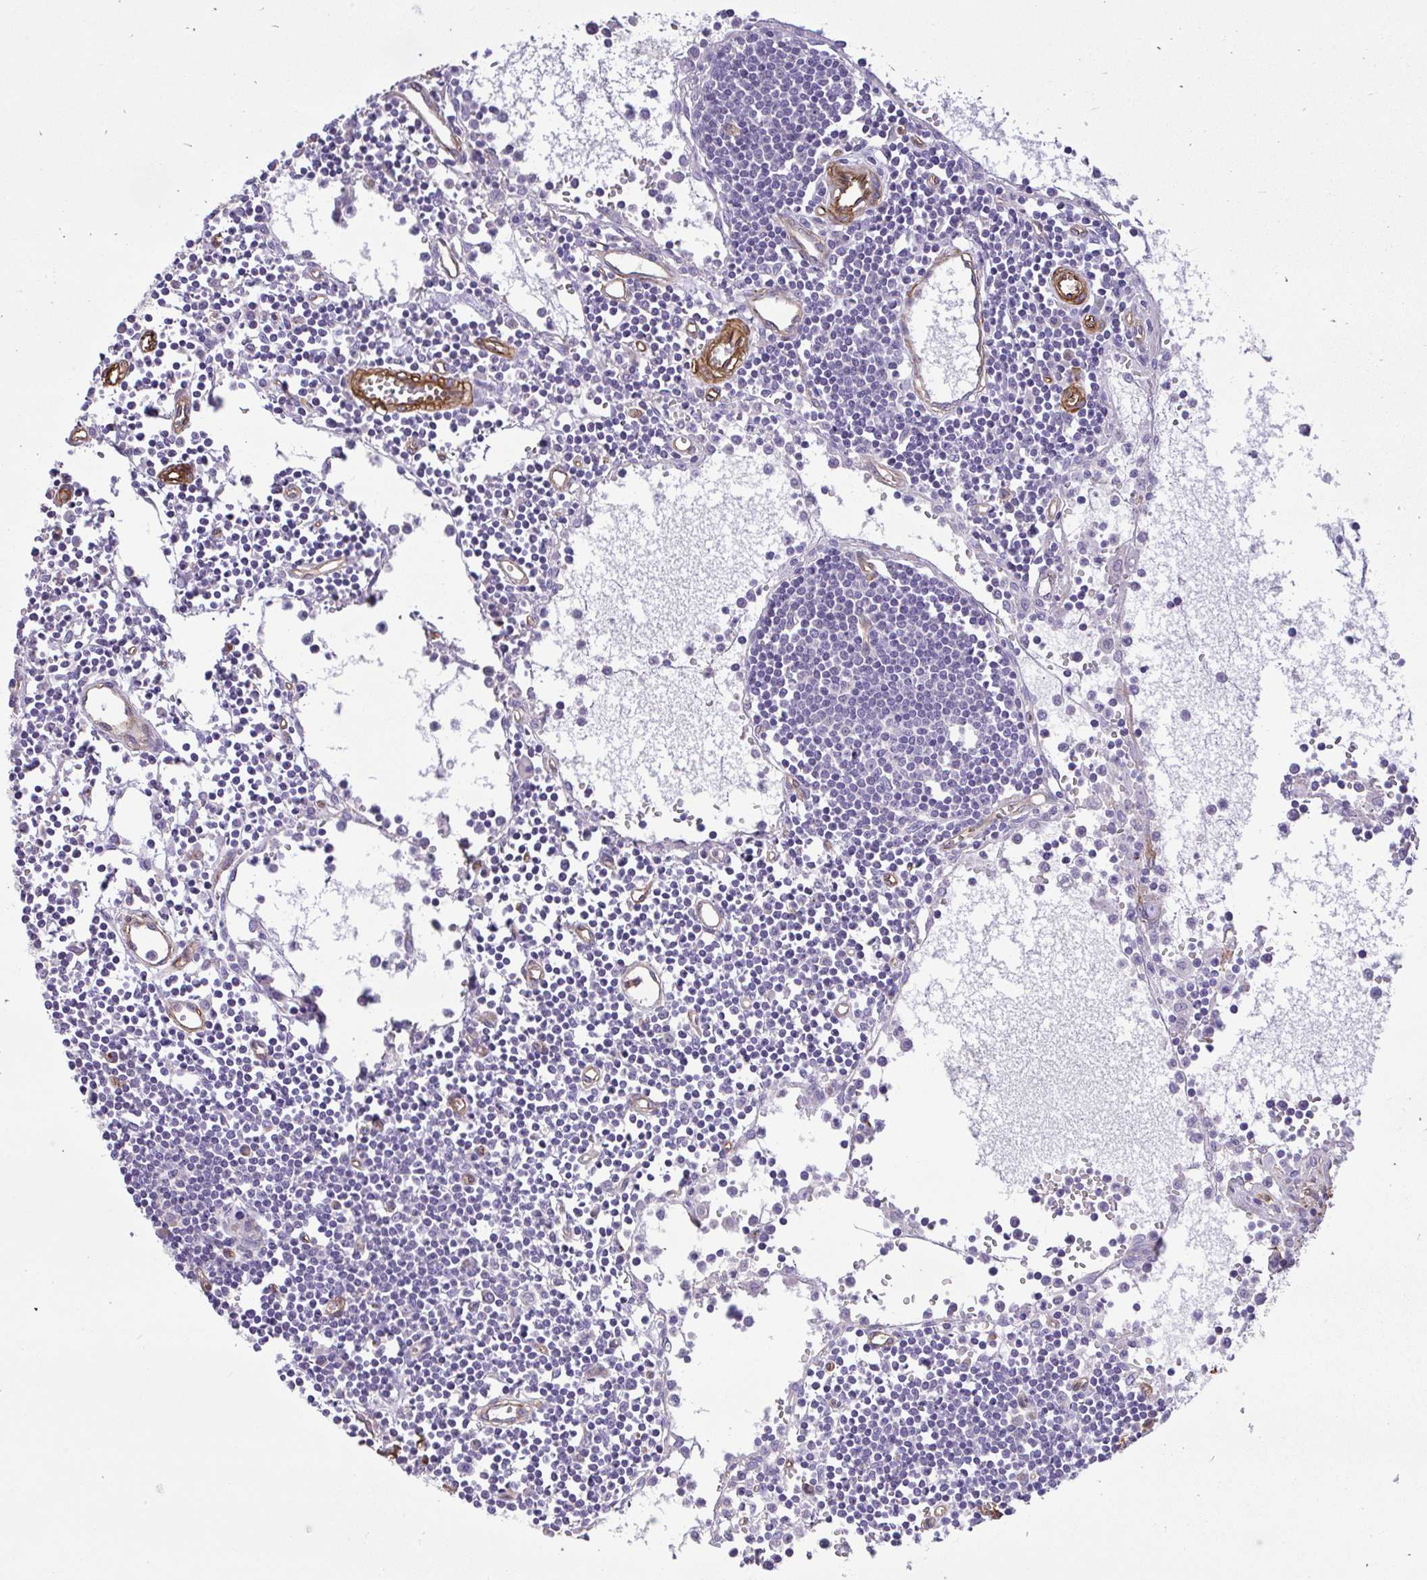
{"staining": {"intensity": "negative", "quantity": "none", "location": "none"}, "tissue": "lymph node", "cell_type": "Germinal center cells", "image_type": "normal", "snomed": [{"axis": "morphology", "description": "Normal tissue, NOS"}, {"axis": "topography", "description": "Lymph node"}], "caption": "Immunohistochemical staining of benign human lymph node displays no significant staining in germinal center cells. (Brightfield microscopy of DAB (3,3'-diaminobenzidine) immunohistochemistry (IHC) at high magnification).", "gene": "PTPRK", "patient": {"sex": "male", "age": 66}}